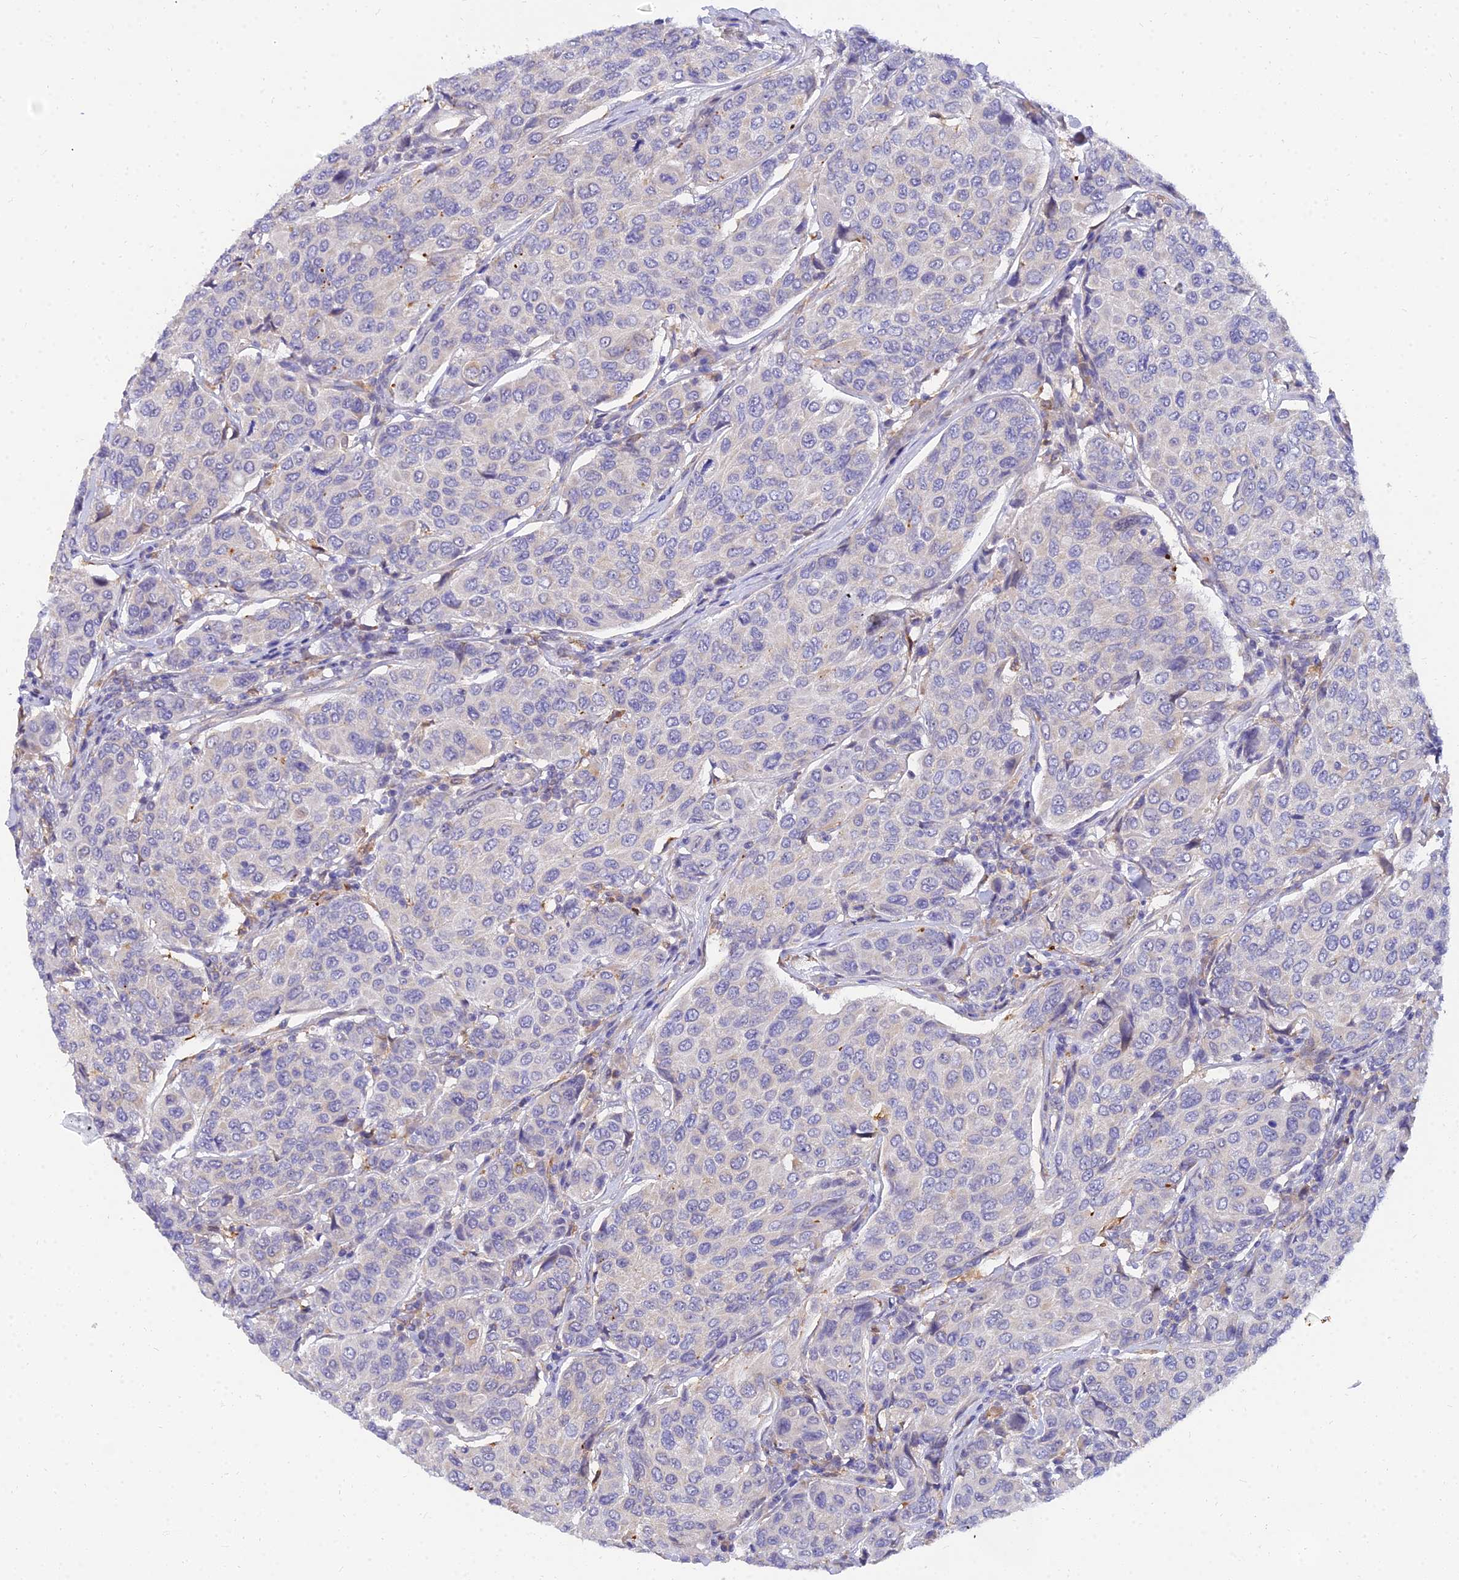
{"staining": {"intensity": "negative", "quantity": "none", "location": "none"}, "tissue": "breast cancer", "cell_type": "Tumor cells", "image_type": "cancer", "snomed": [{"axis": "morphology", "description": "Duct carcinoma"}, {"axis": "topography", "description": "Breast"}], "caption": "IHC of breast intraductal carcinoma displays no staining in tumor cells. (DAB IHC, high magnification).", "gene": "ARL8B", "patient": {"sex": "female", "age": 55}}